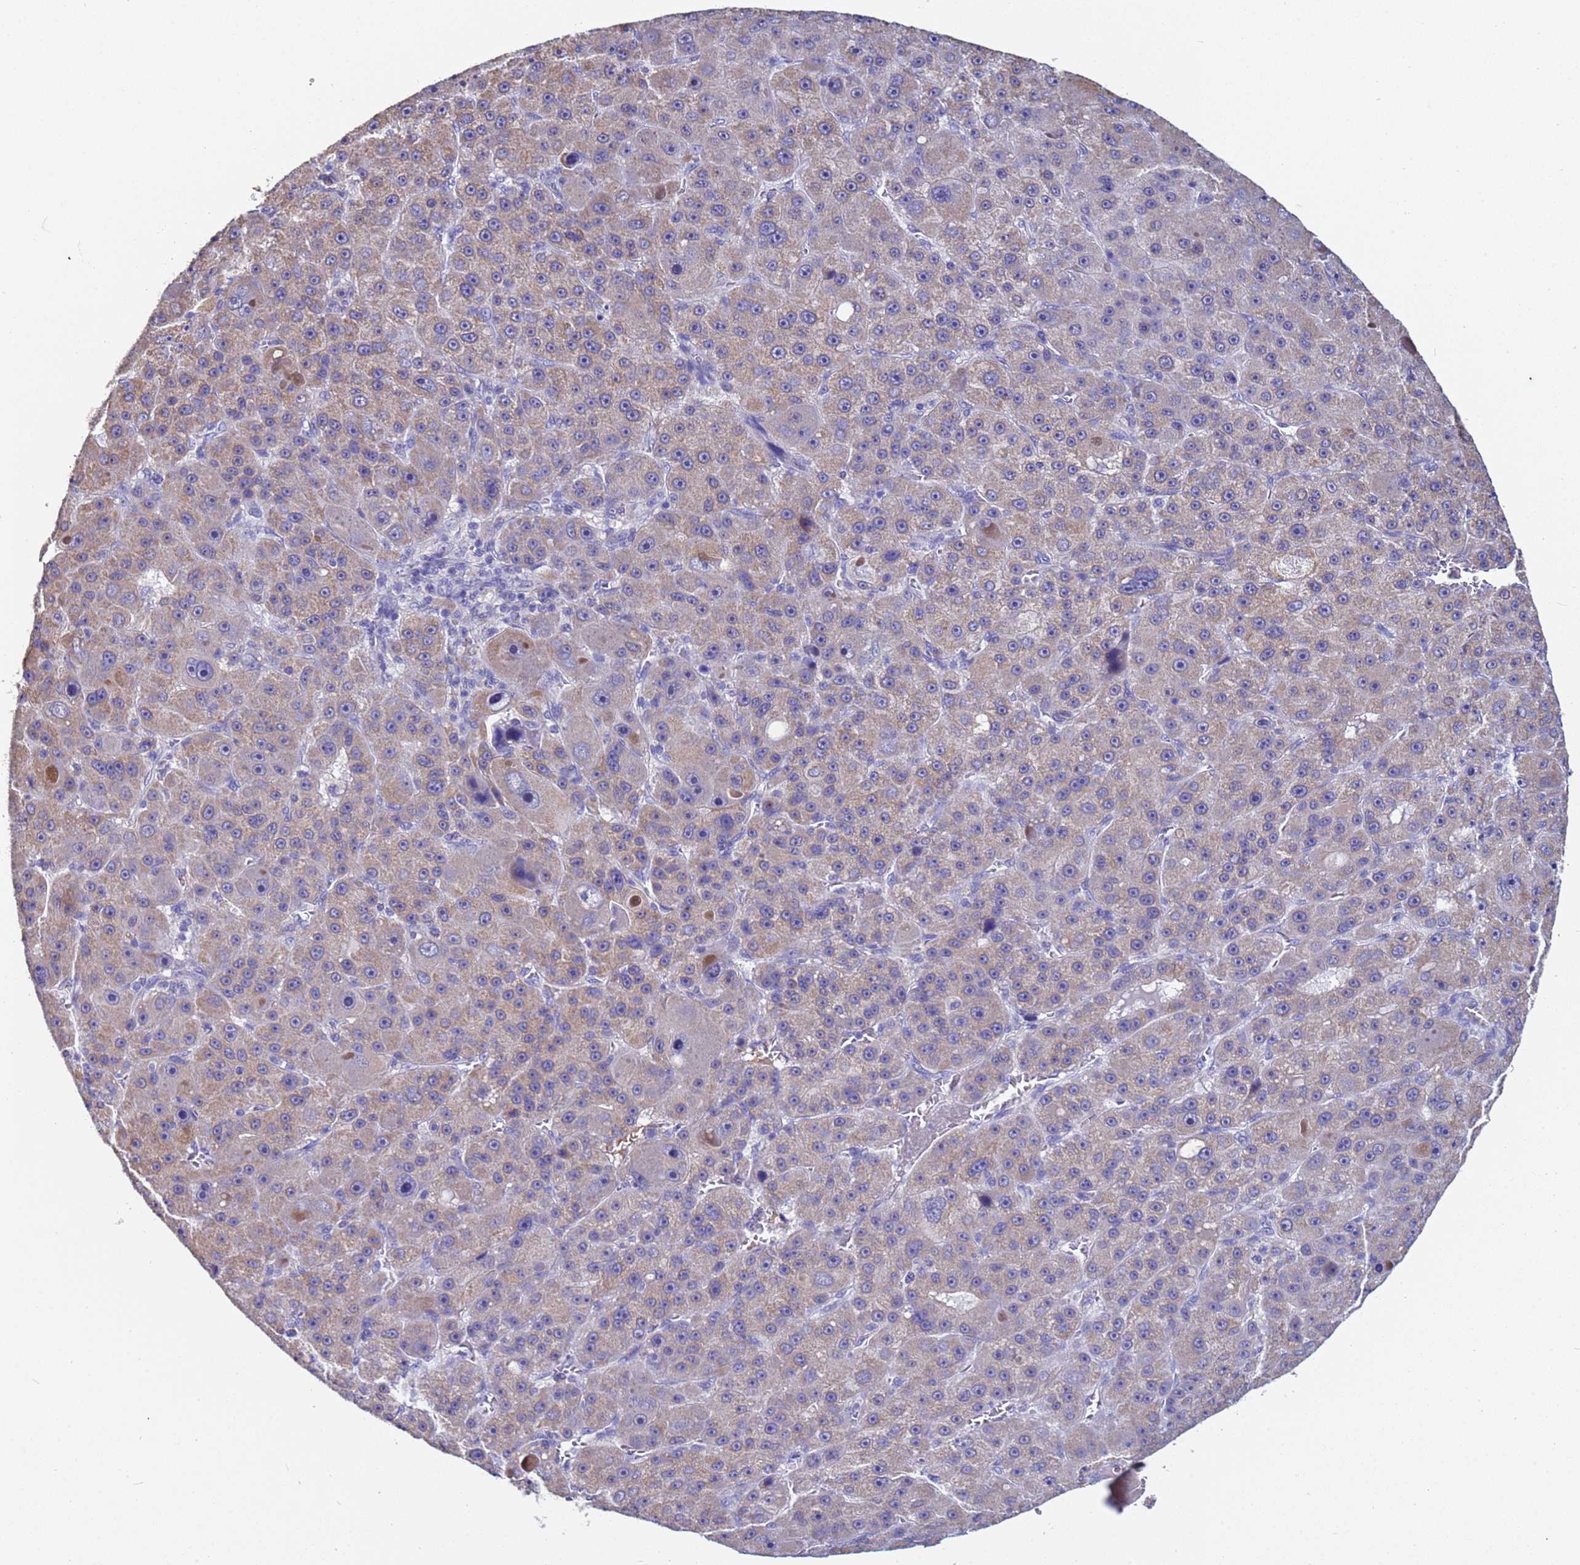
{"staining": {"intensity": "moderate", "quantity": "<25%", "location": "cytoplasmic/membranous"}, "tissue": "liver cancer", "cell_type": "Tumor cells", "image_type": "cancer", "snomed": [{"axis": "morphology", "description": "Carcinoma, Hepatocellular, NOS"}, {"axis": "topography", "description": "Liver"}], "caption": "Immunohistochemistry (IHC) image of neoplastic tissue: human hepatocellular carcinoma (liver) stained using immunohistochemistry (IHC) exhibits low levels of moderate protein expression localized specifically in the cytoplasmic/membranous of tumor cells, appearing as a cytoplasmic/membranous brown color.", "gene": "IHO1", "patient": {"sex": "male", "age": 76}}